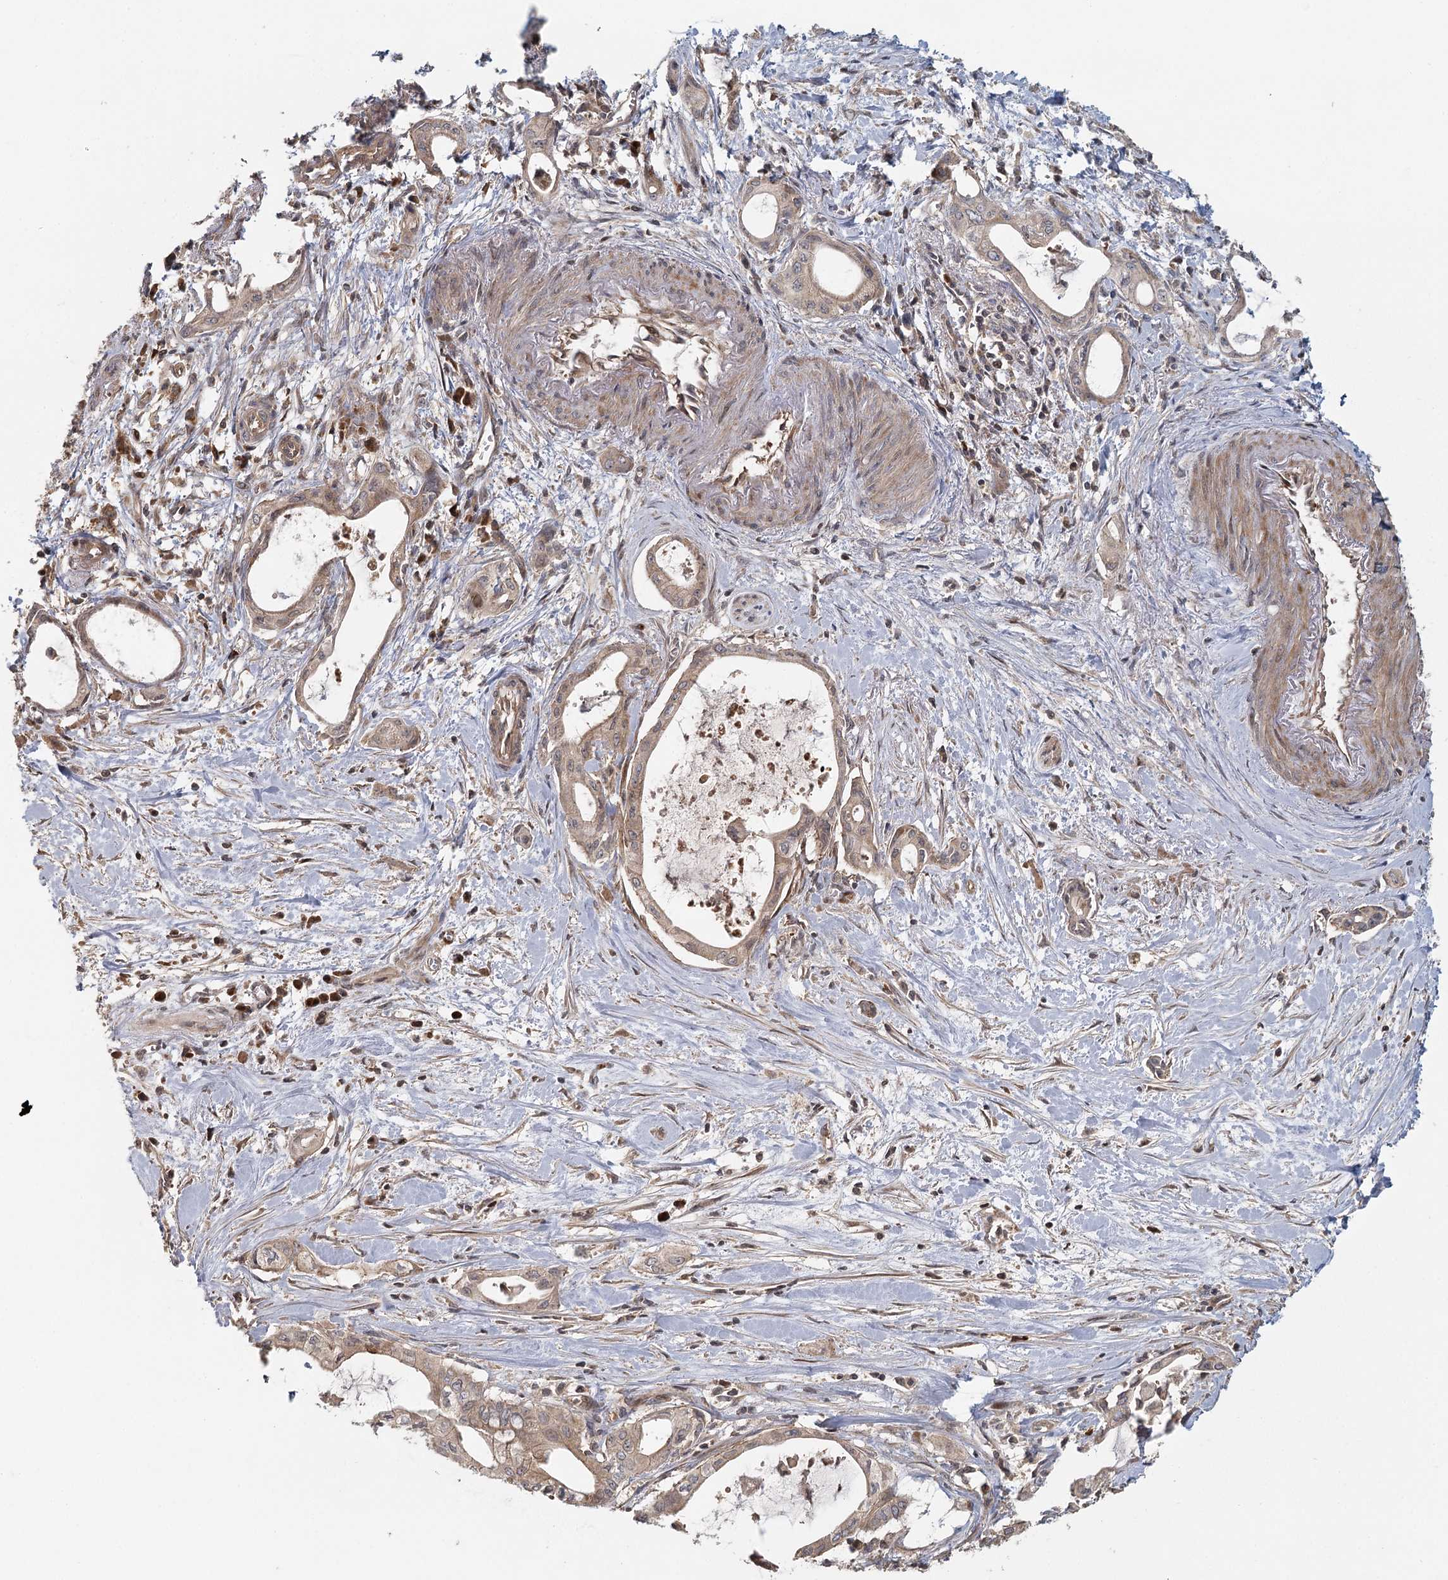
{"staining": {"intensity": "weak", "quantity": ">75%", "location": "cytoplasmic/membranous"}, "tissue": "pancreatic cancer", "cell_type": "Tumor cells", "image_type": "cancer", "snomed": [{"axis": "morphology", "description": "Adenocarcinoma, NOS"}, {"axis": "topography", "description": "Pancreas"}], "caption": "A brown stain highlights weak cytoplasmic/membranous staining of a protein in pancreatic adenocarcinoma tumor cells.", "gene": "RAPGEF6", "patient": {"sex": "male", "age": 72}}